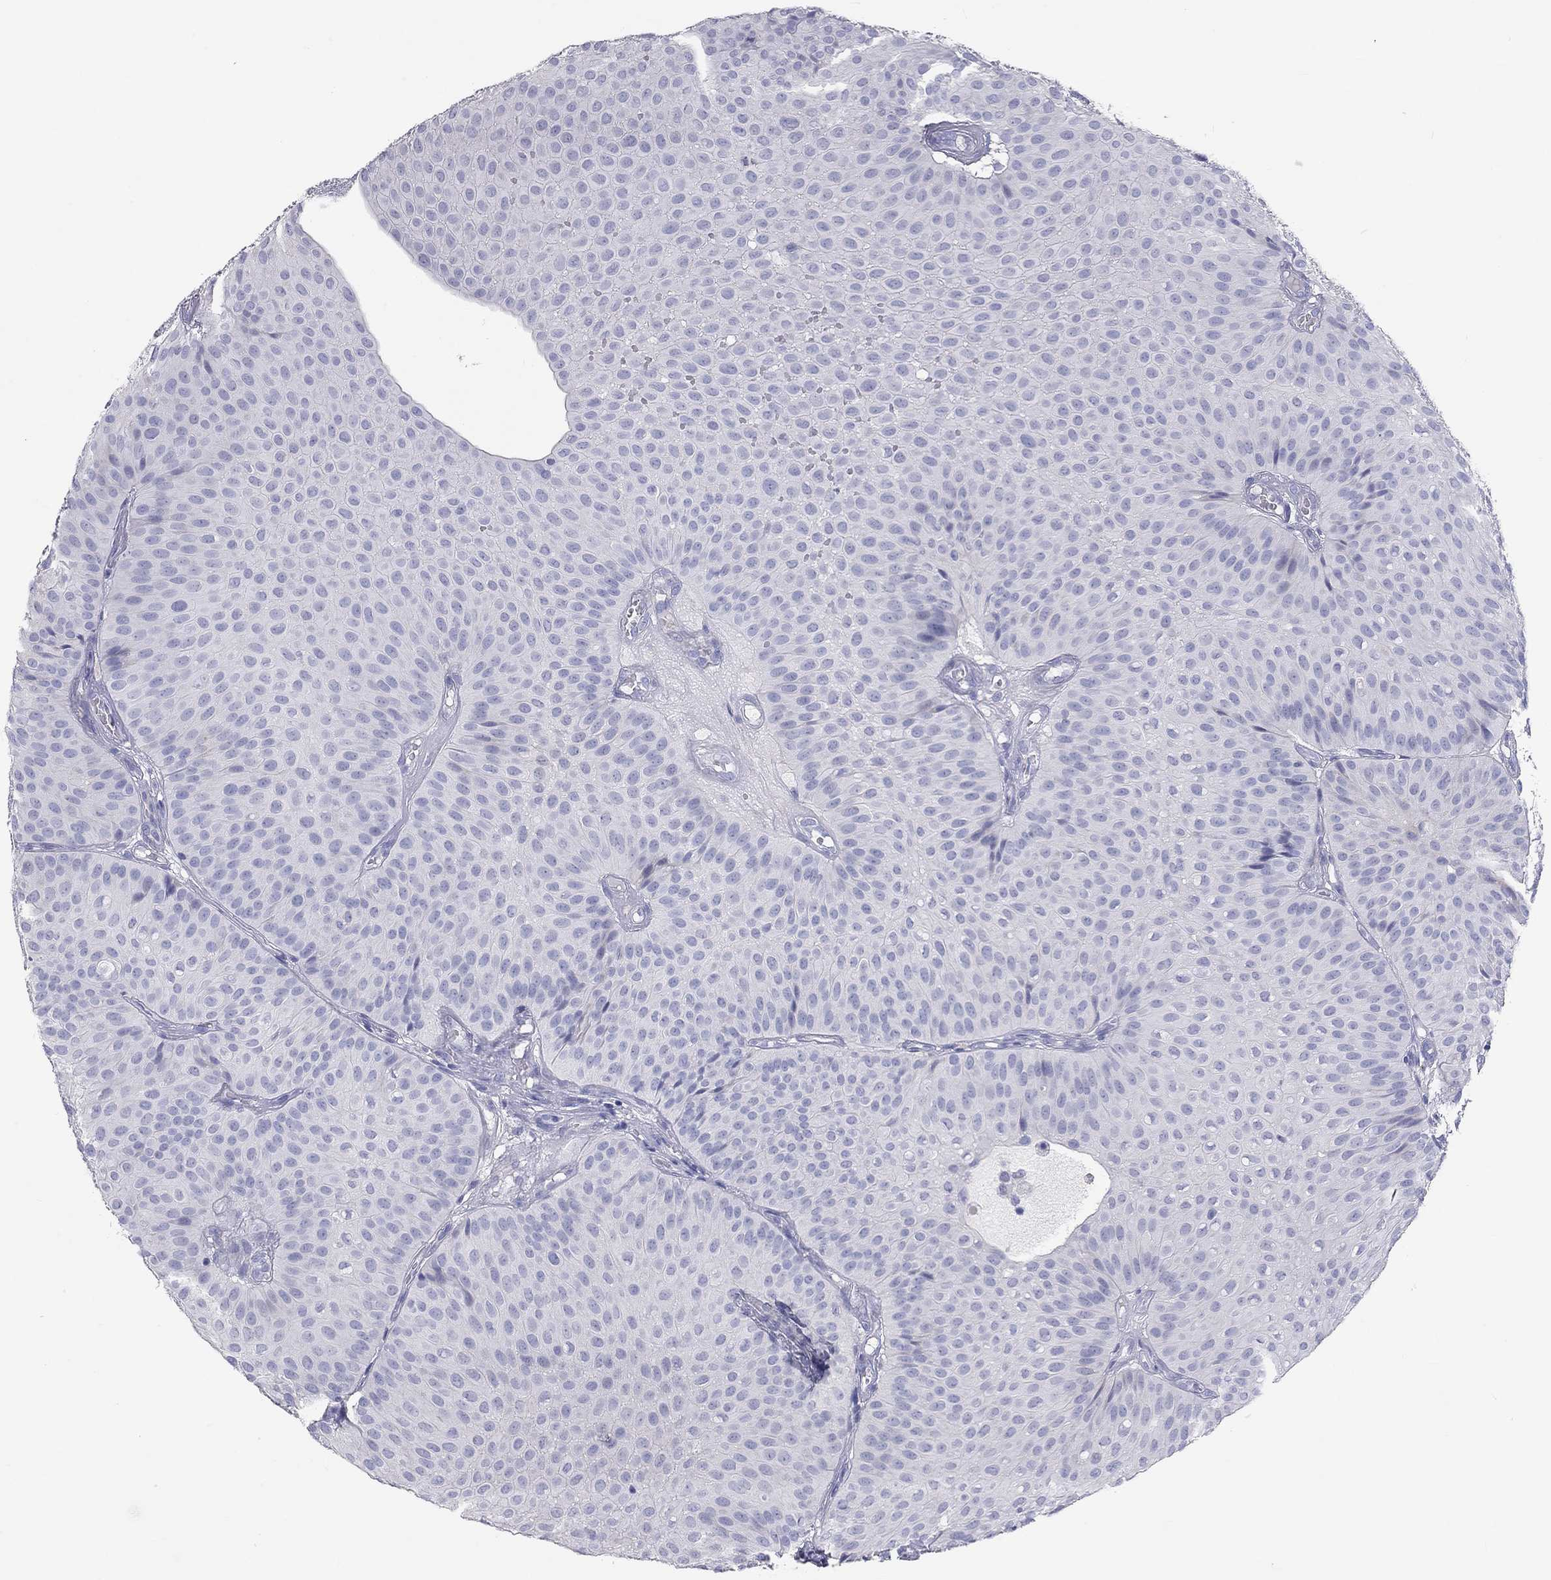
{"staining": {"intensity": "negative", "quantity": "none", "location": "none"}, "tissue": "urothelial cancer", "cell_type": "Tumor cells", "image_type": "cancer", "snomed": [{"axis": "morphology", "description": "Urothelial carcinoma, Low grade"}, {"axis": "topography", "description": "Urinary bladder"}], "caption": "Immunohistochemistry (IHC) image of neoplastic tissue: human urothelial cancer stained with DAB displays no significant protein staining in tumor cells.", "gene": "PCDHGC5", "patient": {"sex": "male", "age": 64}}